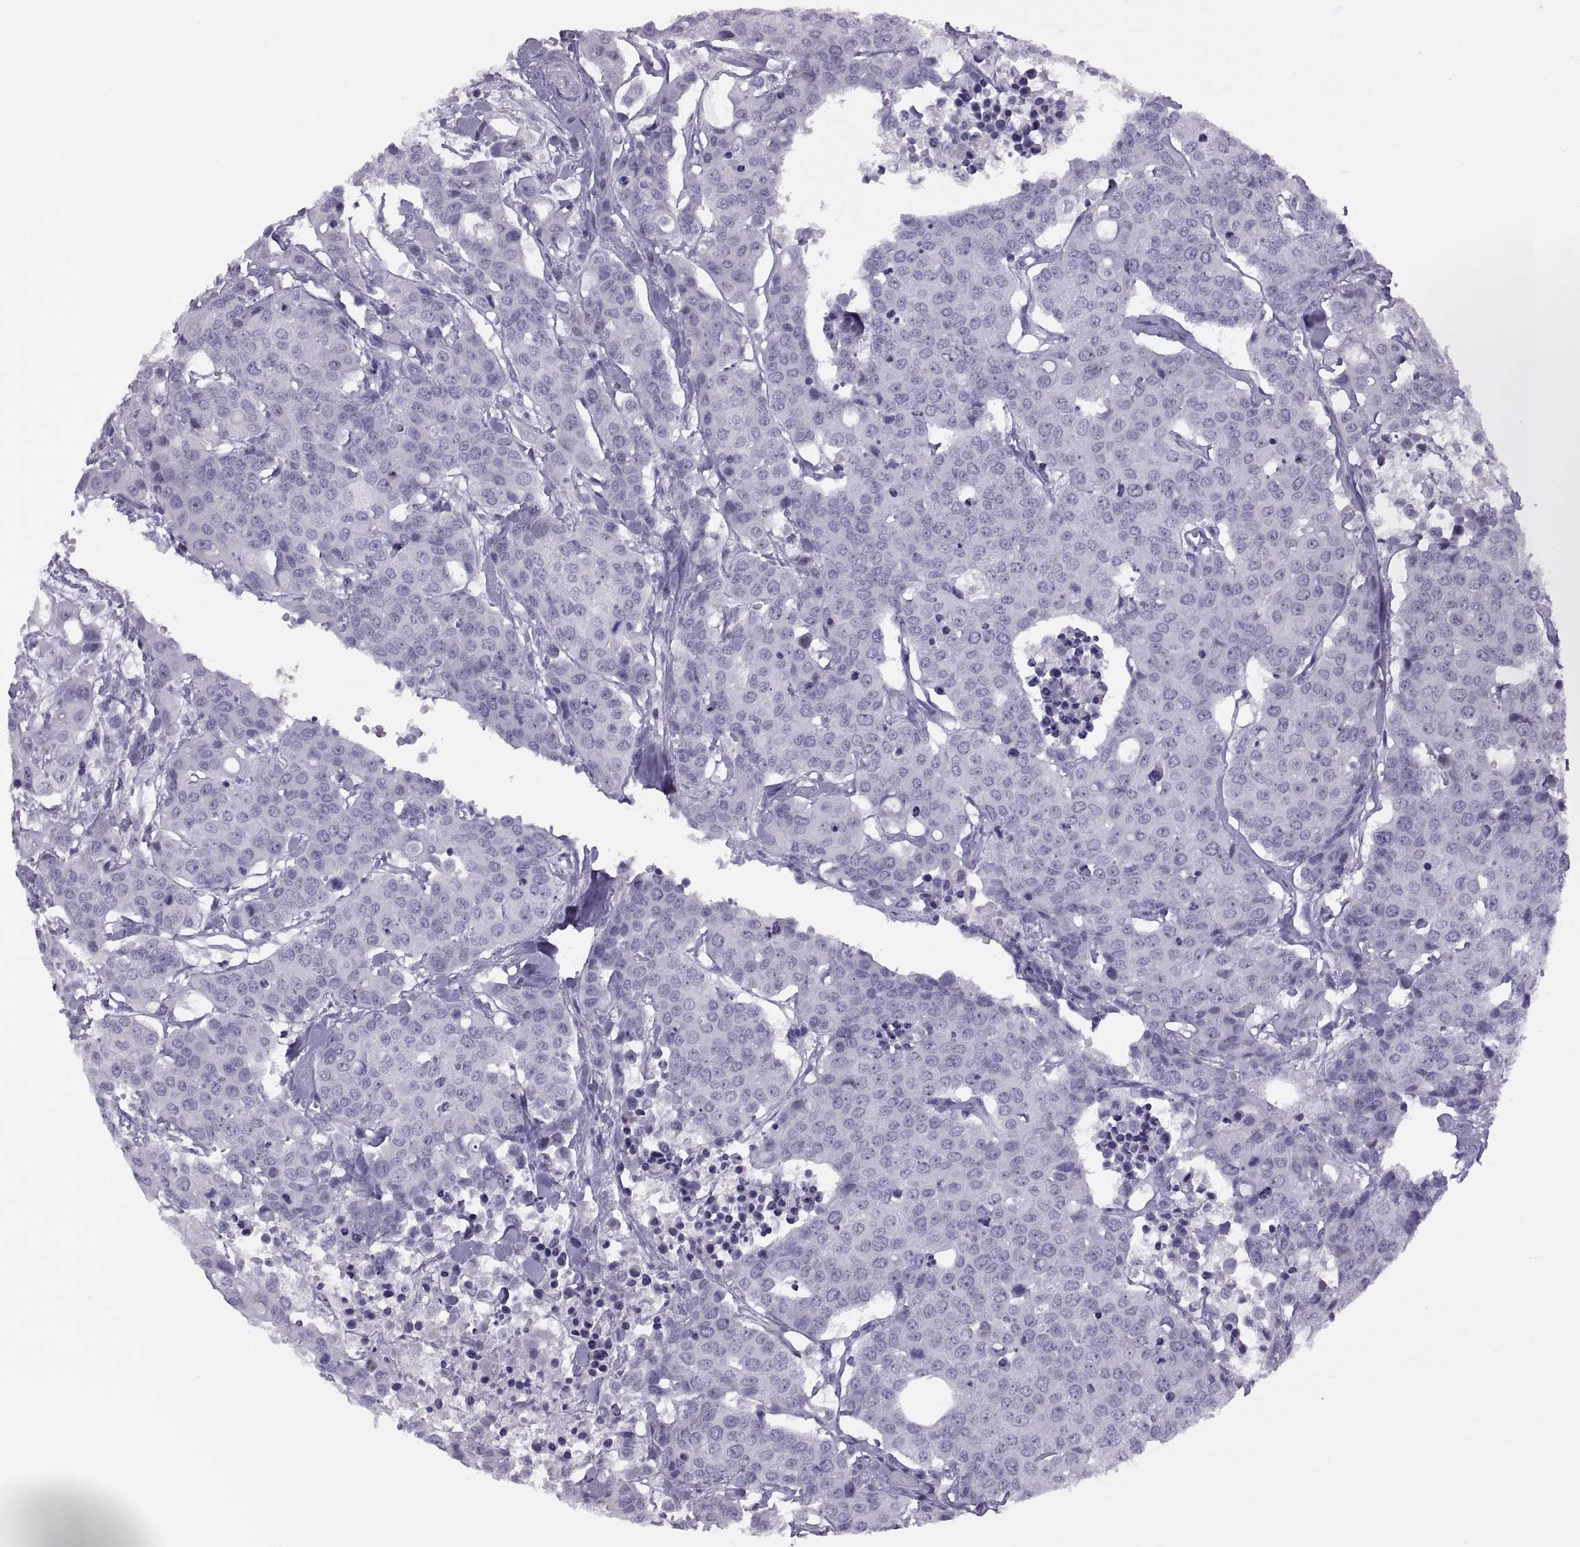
{"staining": {"intensity": "negative", "quantity": "none", "location": "none"}, "tissue": "carcinoid", "cell_type": "Tumor cells", "image_type": "cancer", "snomed": [{"axis": "morphology", "description": "Carcinoid, malignant, NOS"}, {"axis": "topography", "description": "Colon"}], "caption": "Tumor cells are negative for protein expression in human carcinoid.", "gene": "FAM24A", "patient": {"sex": "male", "age": 81}}